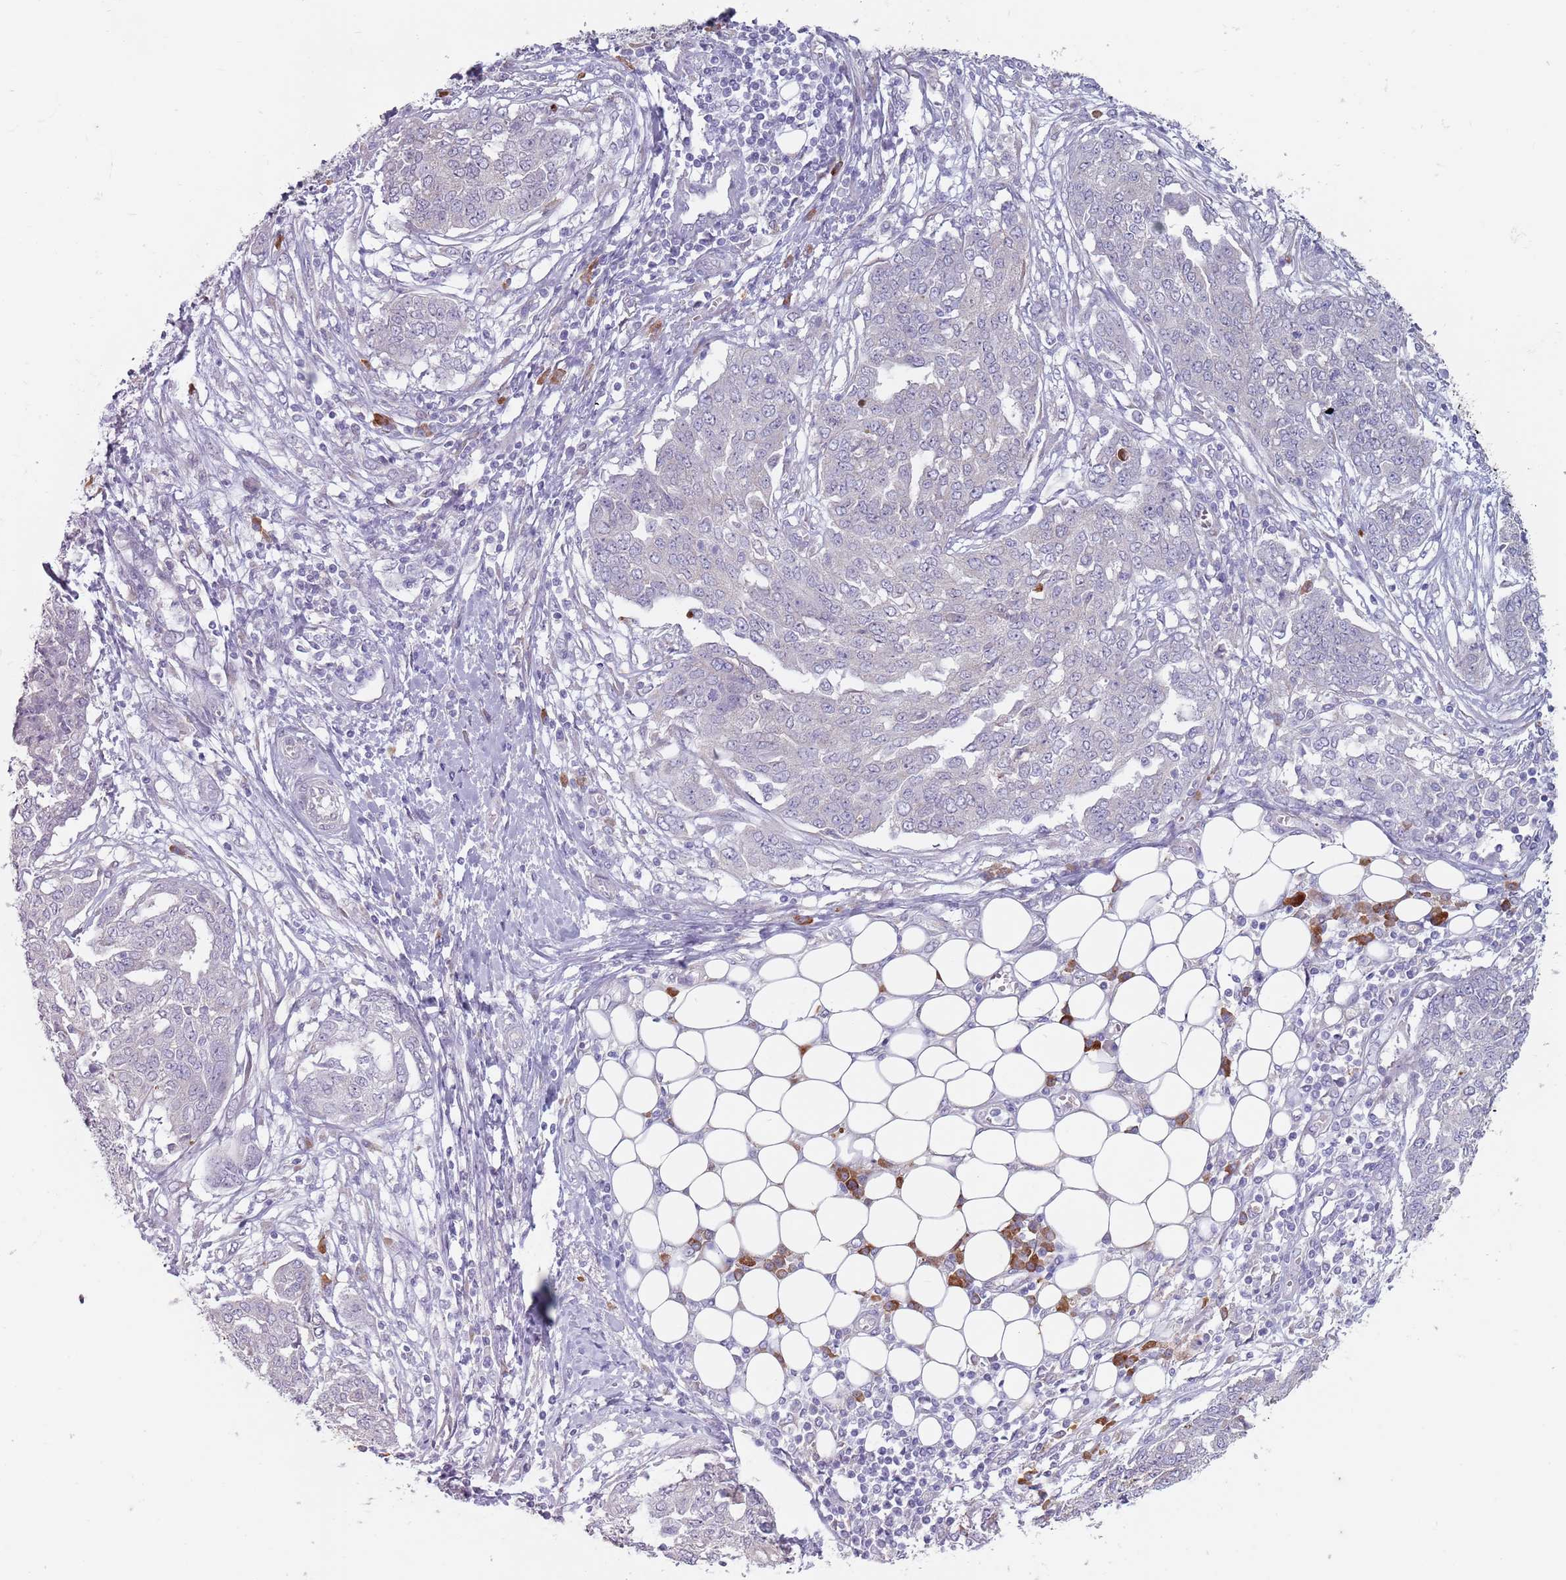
{"staining": {"intensity": "negative", "quantity": "none", "location": "none"}, "tissue": "ovarian cancer", "cell_type": "Tumor cells", "image_type": "cancer", "snomed": [{"axis": "morphology", "description": "Cystadenocarcinoma, serous, NOS"}, {"axis": "topography", "description": "Soft tissue"}, {"axis": "topography", "description": "Ovary"}], "caption": "Ovarian serous cystadenocarcinoma was stained to show a protein in brown. There is no significant expression in tumor cells.", "gene": "DXO", "patient": {"sex": "female", "age": 57}}